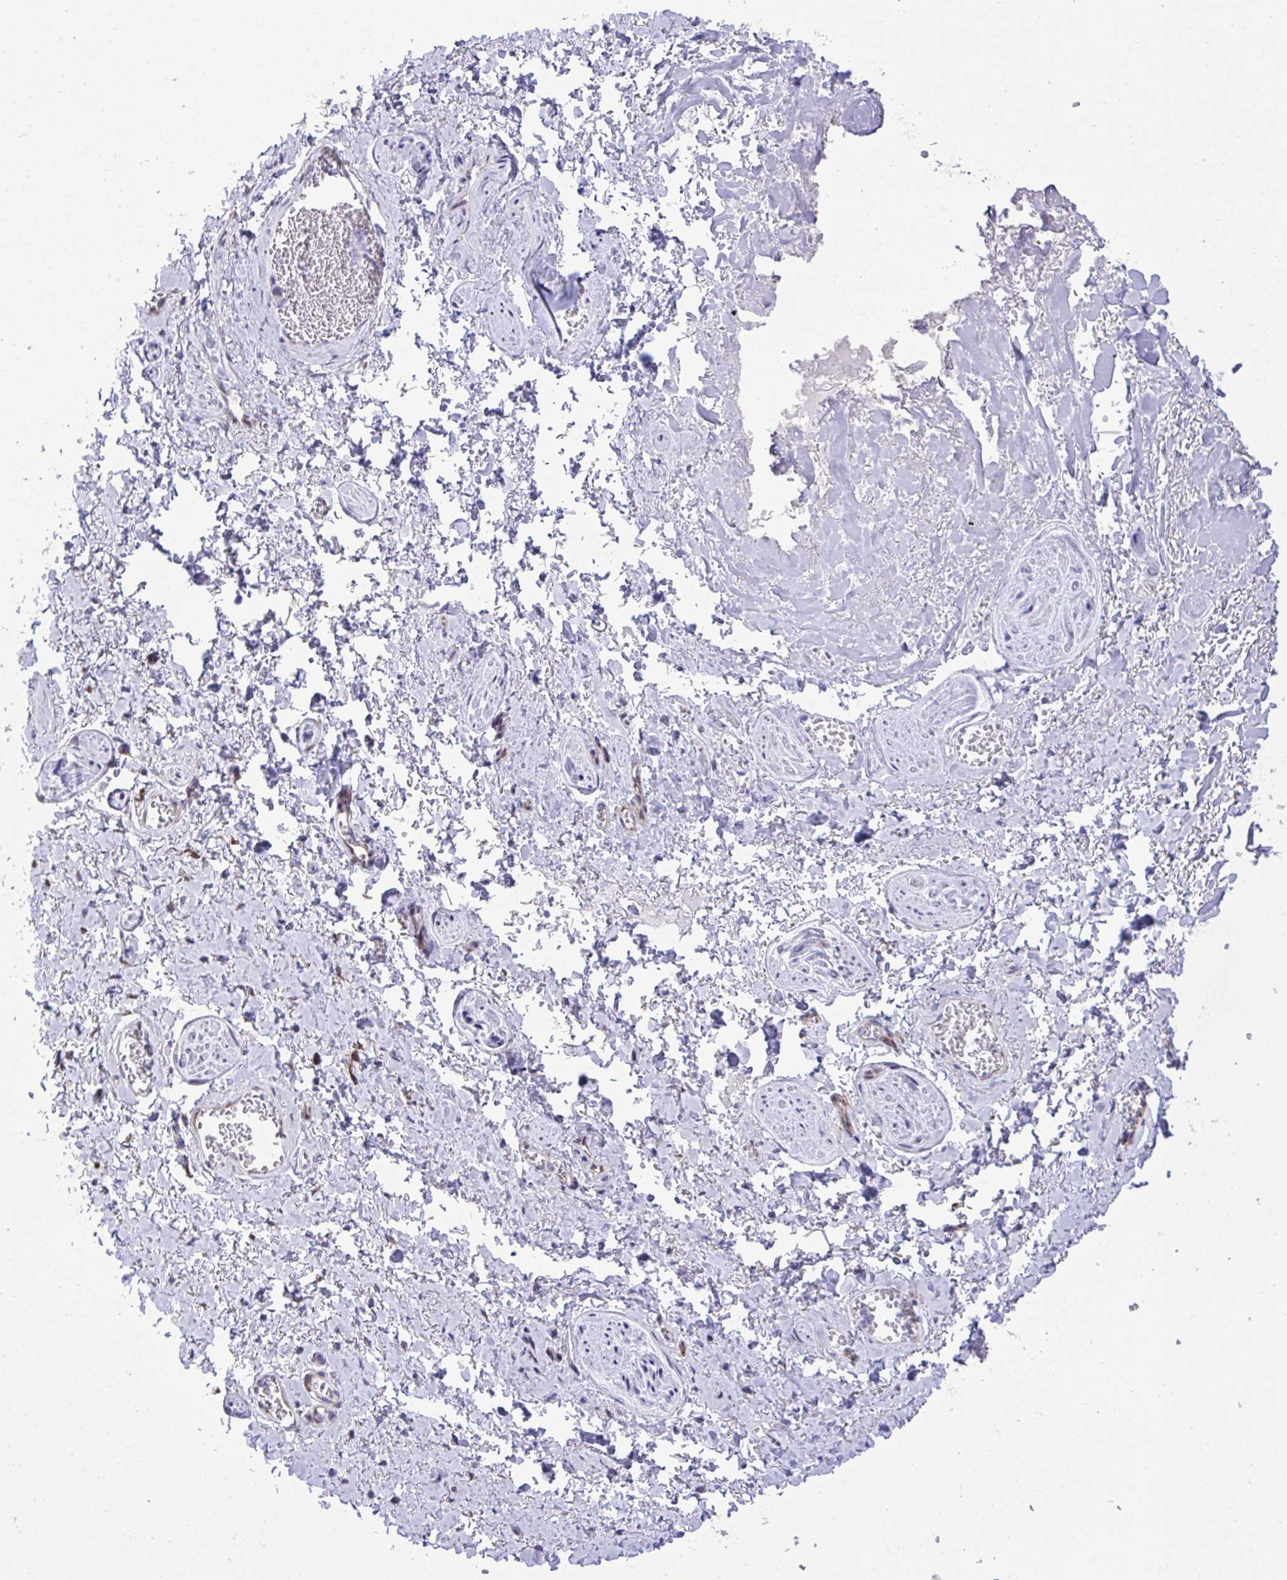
{"staining": {"intensity": "negative", "quantity": "none", "location": "none"}, "tissue": "adipose tissue", "cell_type": "Adipocytes", "image_type": "normal", "snomed": [{"axis": "morphology", "description": "Normal tissue, NOS"}, {"axis": "topography", "description": "Vulva"}, {"axis": "topography", "description": "Peripheral nerve tissue"}], "caption": "Immunohistochemistry photomicrograph of unremarkable adipose tissue: adipose tissue stained with DAB exhibits no significant protein staining in adipocytes. The staining was performed using DAB to visualize the protein expression in brown, while the nuclei were stained in blue with hematoxylin (Magnification: 20x).", "gene": "RPS15", "patient": {"sex": "female", "age": 66}}